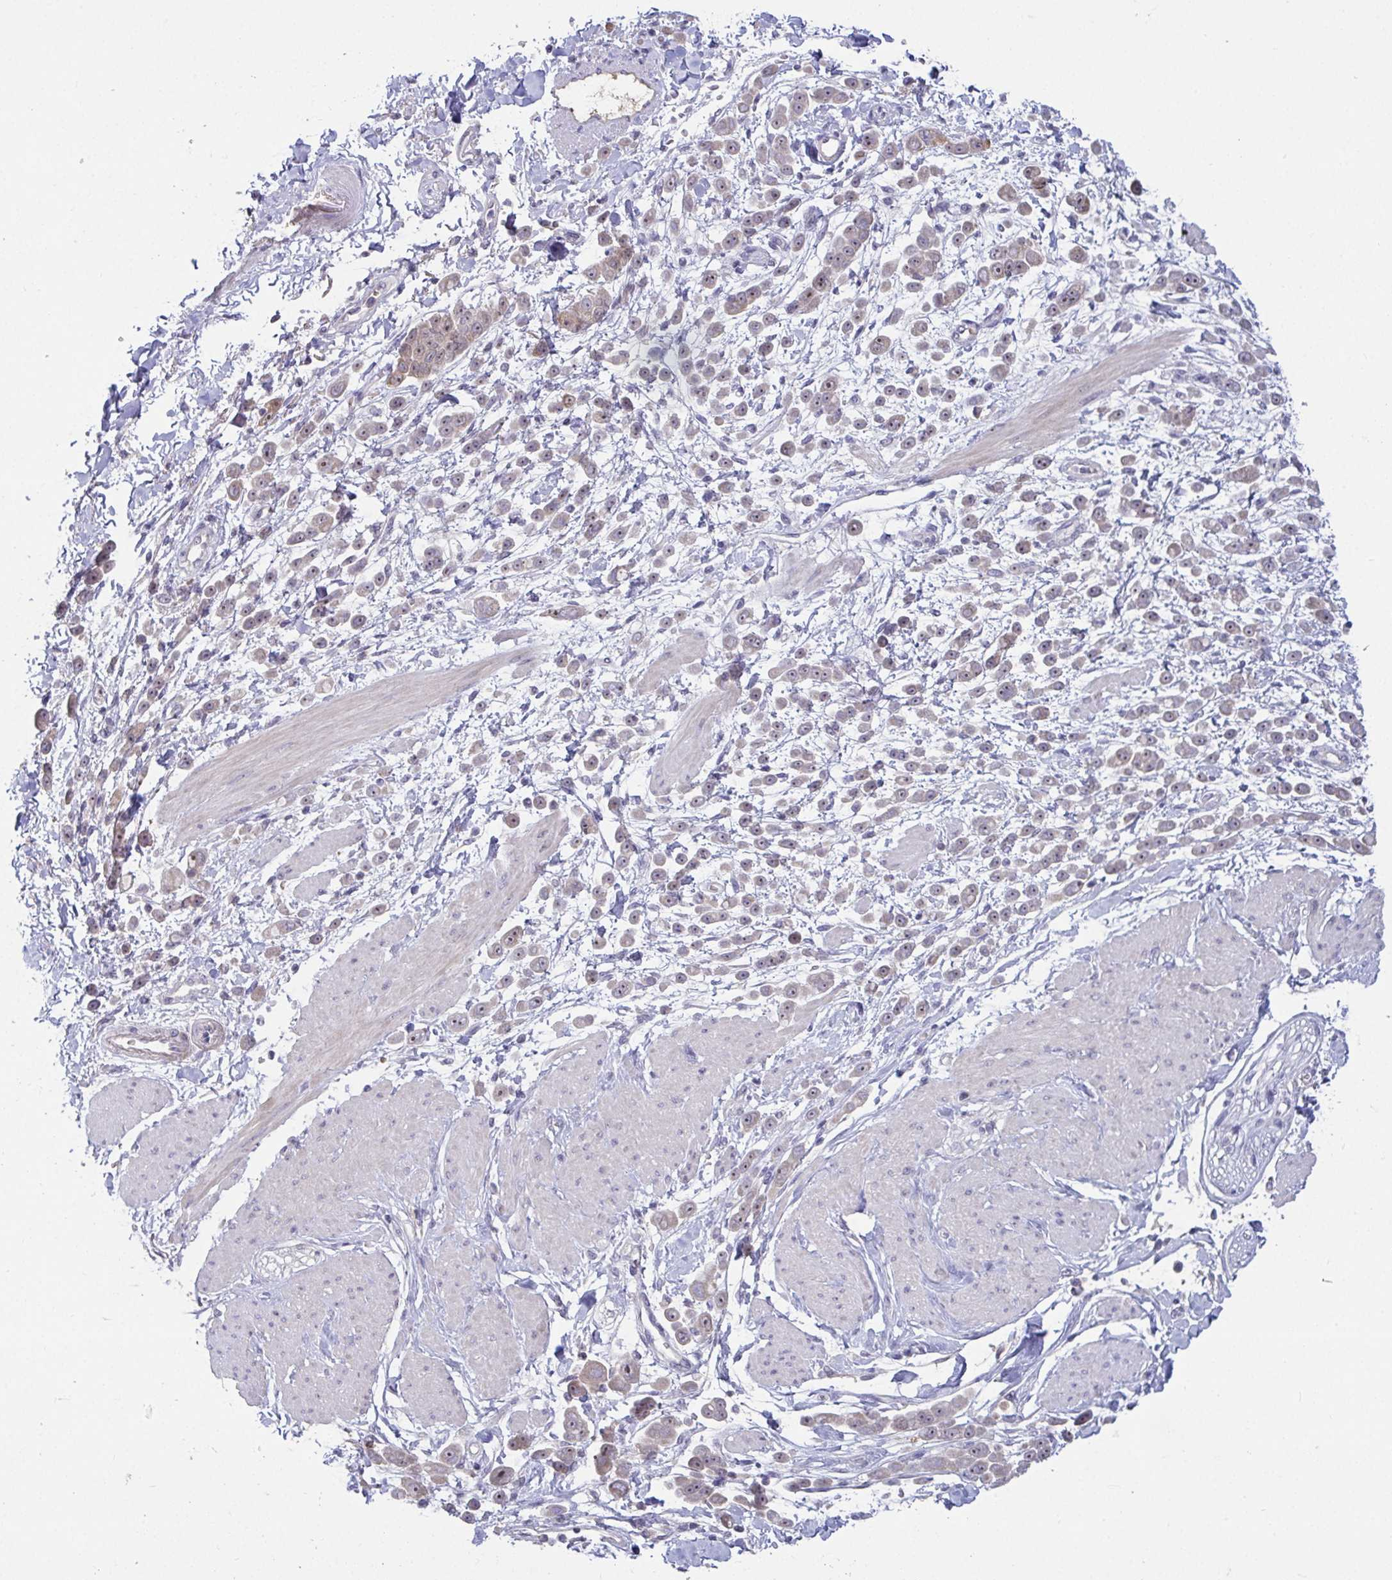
{"staining": {"intensity": "weak", "quantity": "25%-75%", "location": "nuclear"}, "tissue": "pancreatic cancer", "cell_type": "Tumor cells", "image_type": "cancer", "snomed": [{"axis": "morphology", "description": "Normal tissue, NOS"}, {"axis": "morphology", "description": "Adenocarcinoma, NOS"}, {"axis": "topography", "description": "Pancreas"}], "caption": "High-magnification brightfield microscopy of pancreatic cancer (adenocarcinoma) stained with DAB (brown) and counterstained with hematoxylin (blue). tumor cells exhibit weak nuclear staining is present in about25%-75% of cells. The staining was performed using DAB to visualize the protein expression in brown, while the nuclei were stained in blue with hematoxylin (Magnification: 20x).", "gene": "MYC", "patient": {"sex": "female", "age": 64}}